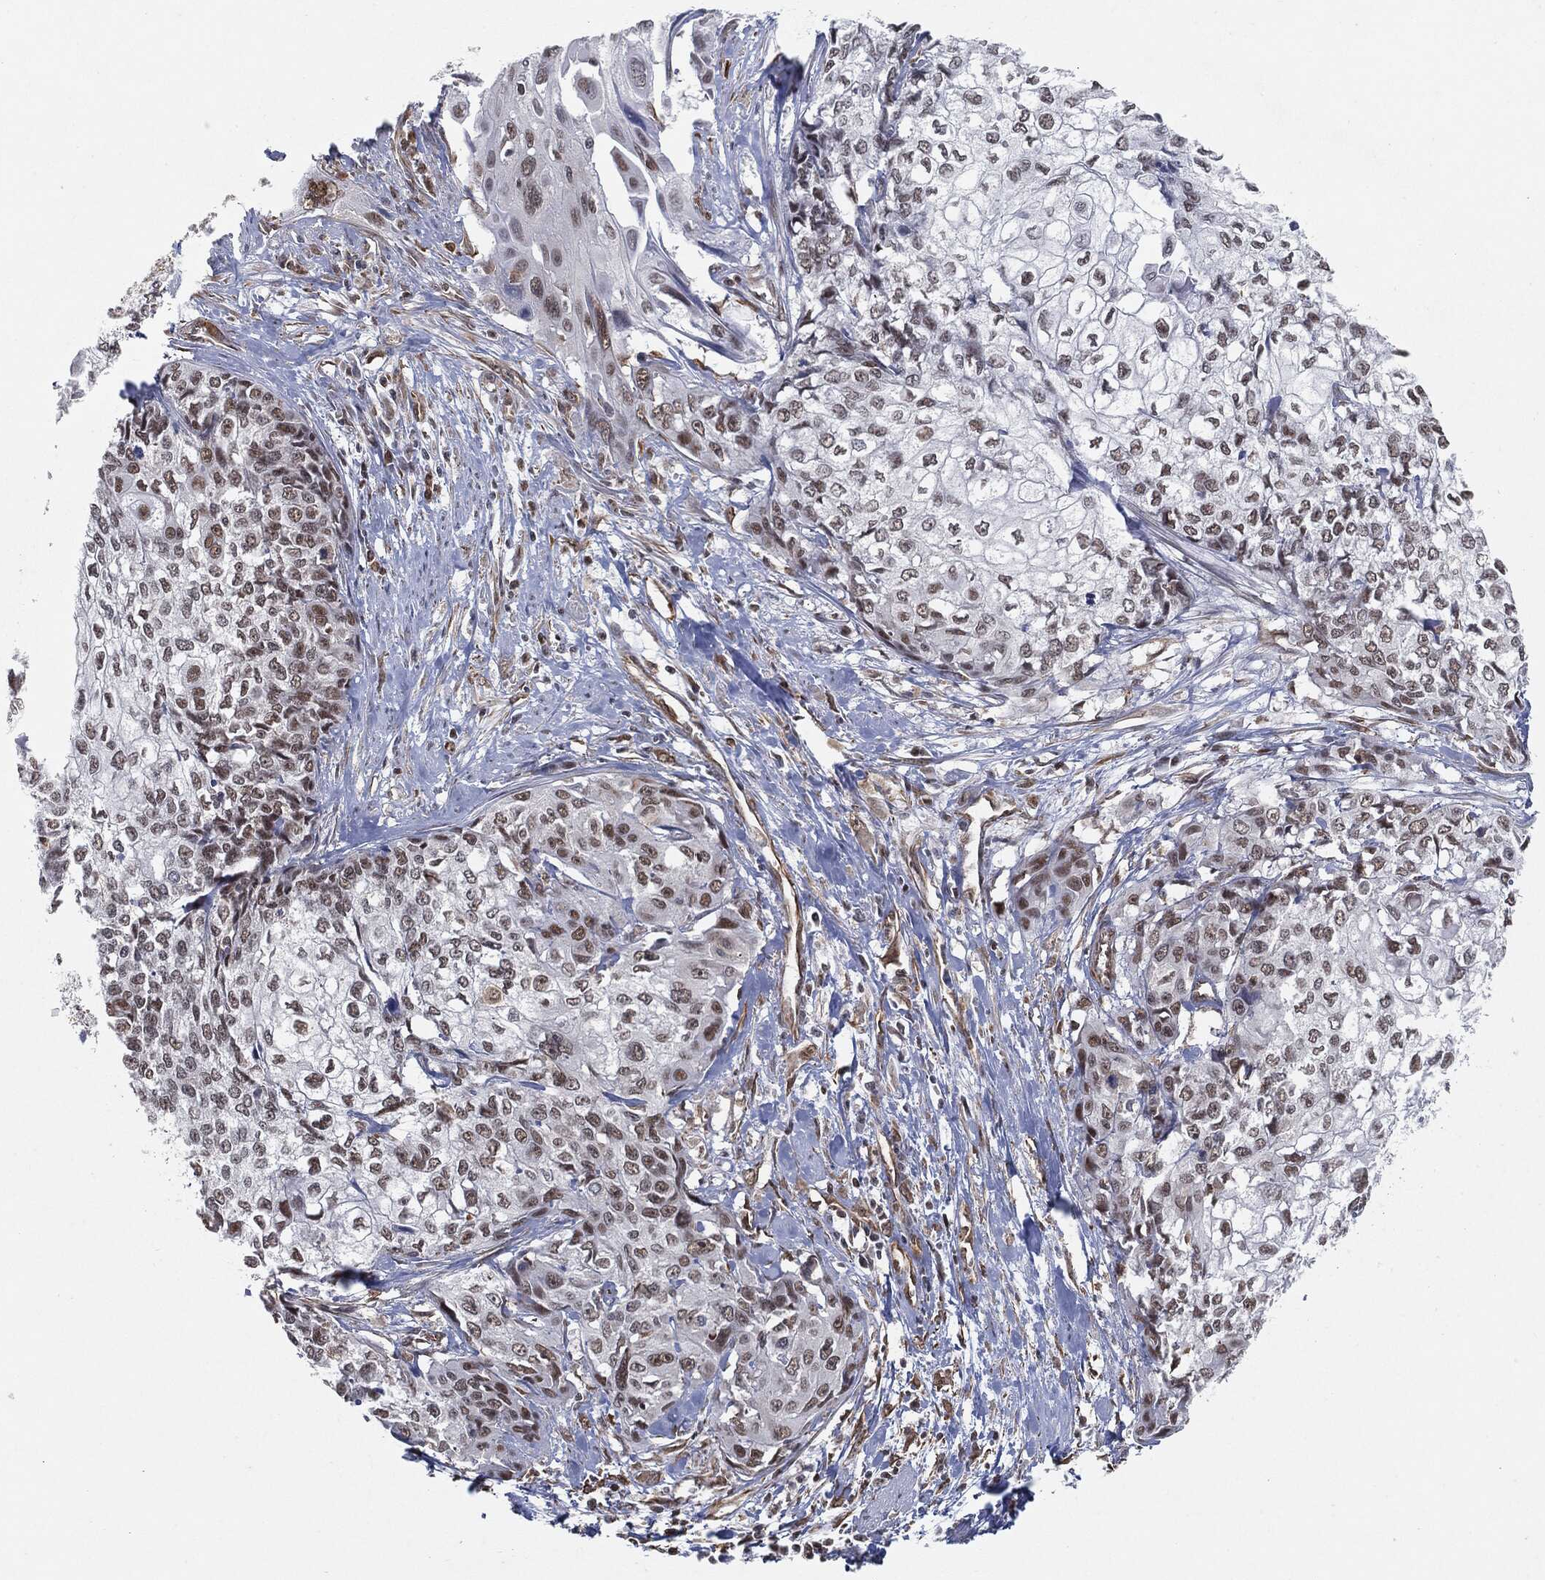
{"staining": {"intensity": "moderate", "quantity": "25%-75%", "location": "nuclear"}, "tissue": "cervical cancer", "cell_type": "Tumor cells", "image_type": "cancer", "snomed": [{"axis": "morphology", "description": "Squamous cell carcinoma, NOS"}, {"axis": "topography", "description": "Cervix"}], "caption": "Immunohistochemistry photomicrograph of neoplastic tissue: squamous cell carcinoma (cervical) stained using immunohistochemistry demonstrates medium levels of moderate protein expression localized specifically in the nuclear of tumor cells, appearing as a nuclear brown color.", "gene": "TP53RK", "patient": {"sex": "female", "age": 58}}